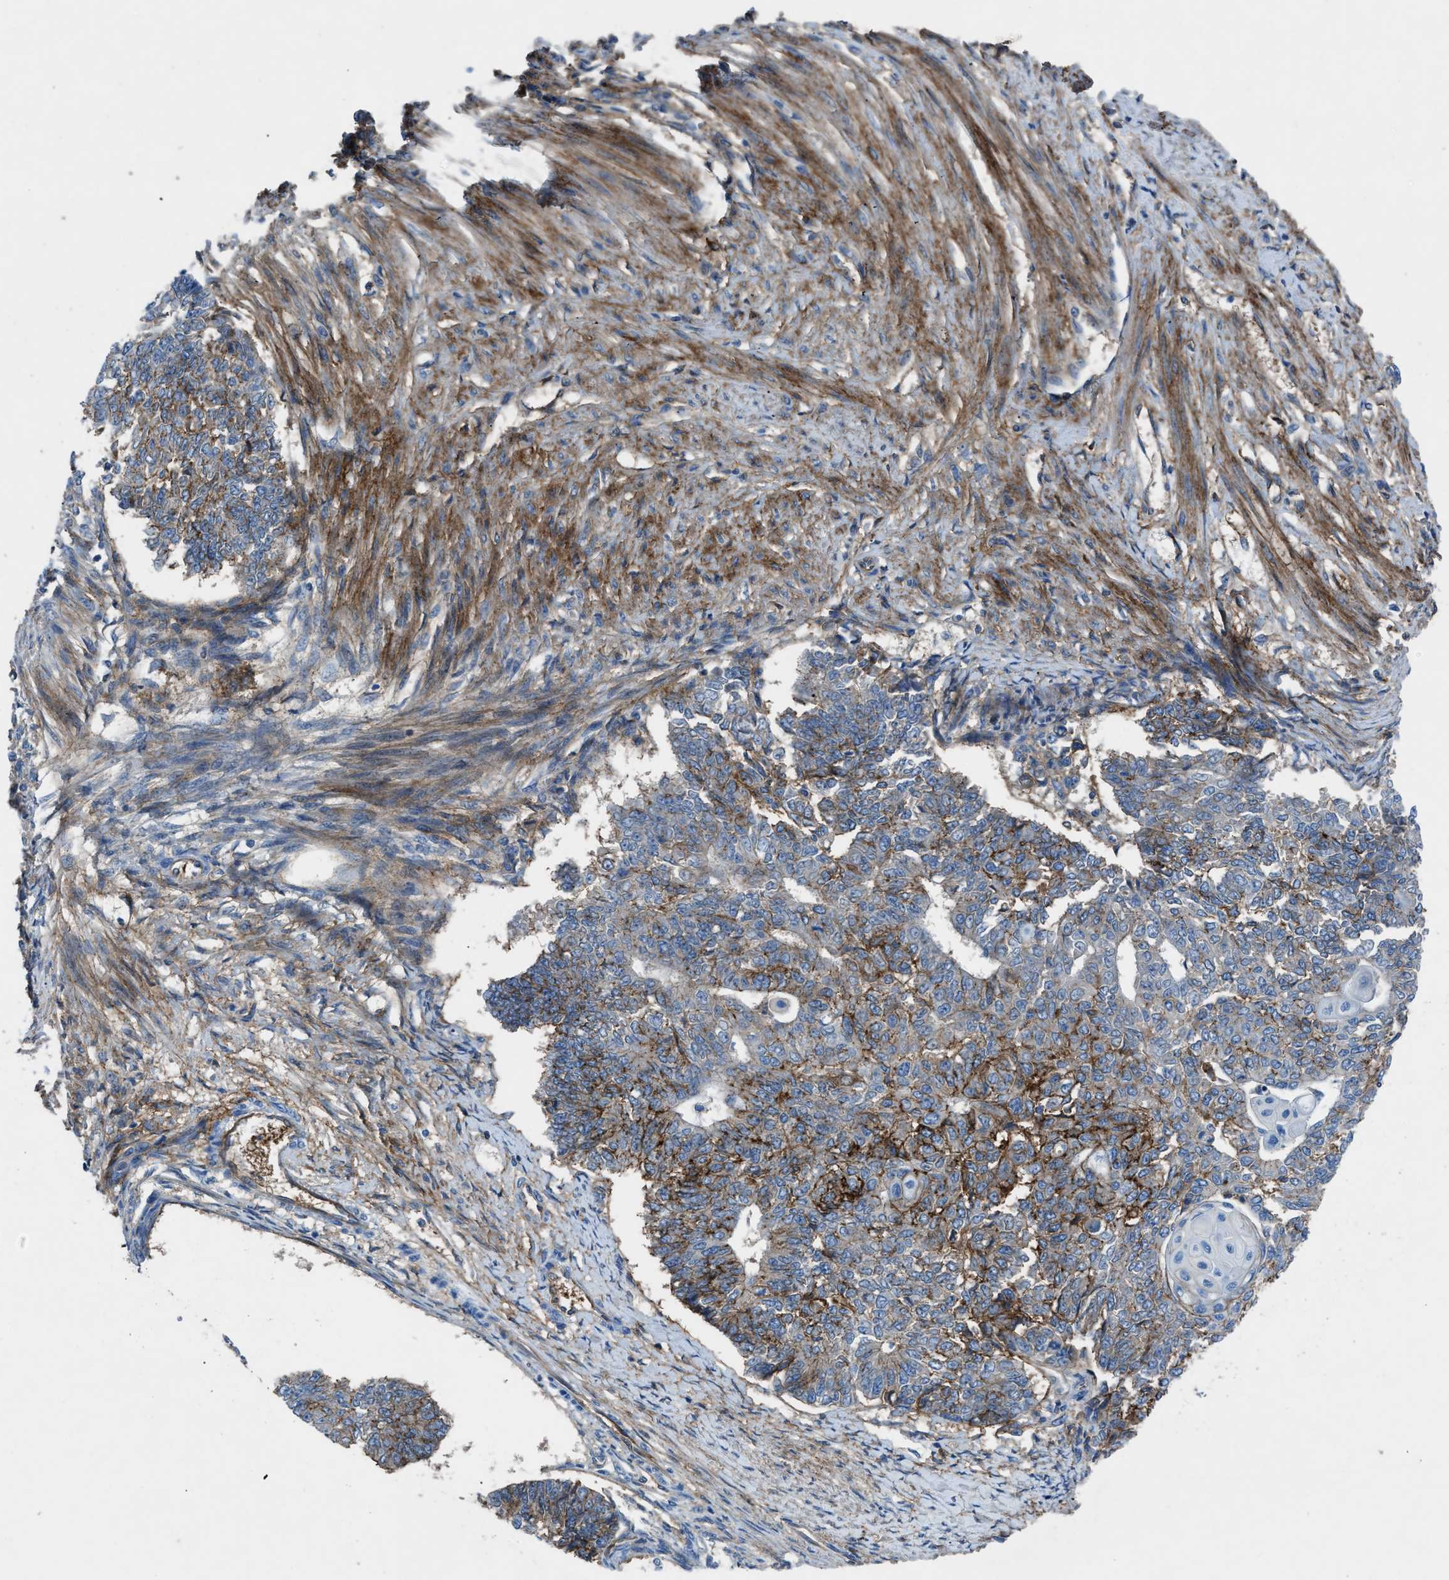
{"staining": {"intensity": "moderate", "quantity": "25%-75%", "location": "cytoplasmic/membranous"}, "tissue": "endometrial cancer", "cell_type": "Tumor cells", "image_type": "cancer", "snomed": [{"axis": "morphology", "description": "Adenocarcinoma, NOS"}, {"axis": "topography", "description": "Endometrium"}], "caption": "Endometrial cancer (adenocarcinoma) was stained to show a protein in brown. There is medium levels of moderate cytoplasmic/membranous staining in about 25%-75% of tumor cells. Immunohistochemistry (ihc) stains the protein of interest in brown and the nuclei are stained blue.", "gene": "PTGFRN", "patient": {"sex": "female", "age": 32}}